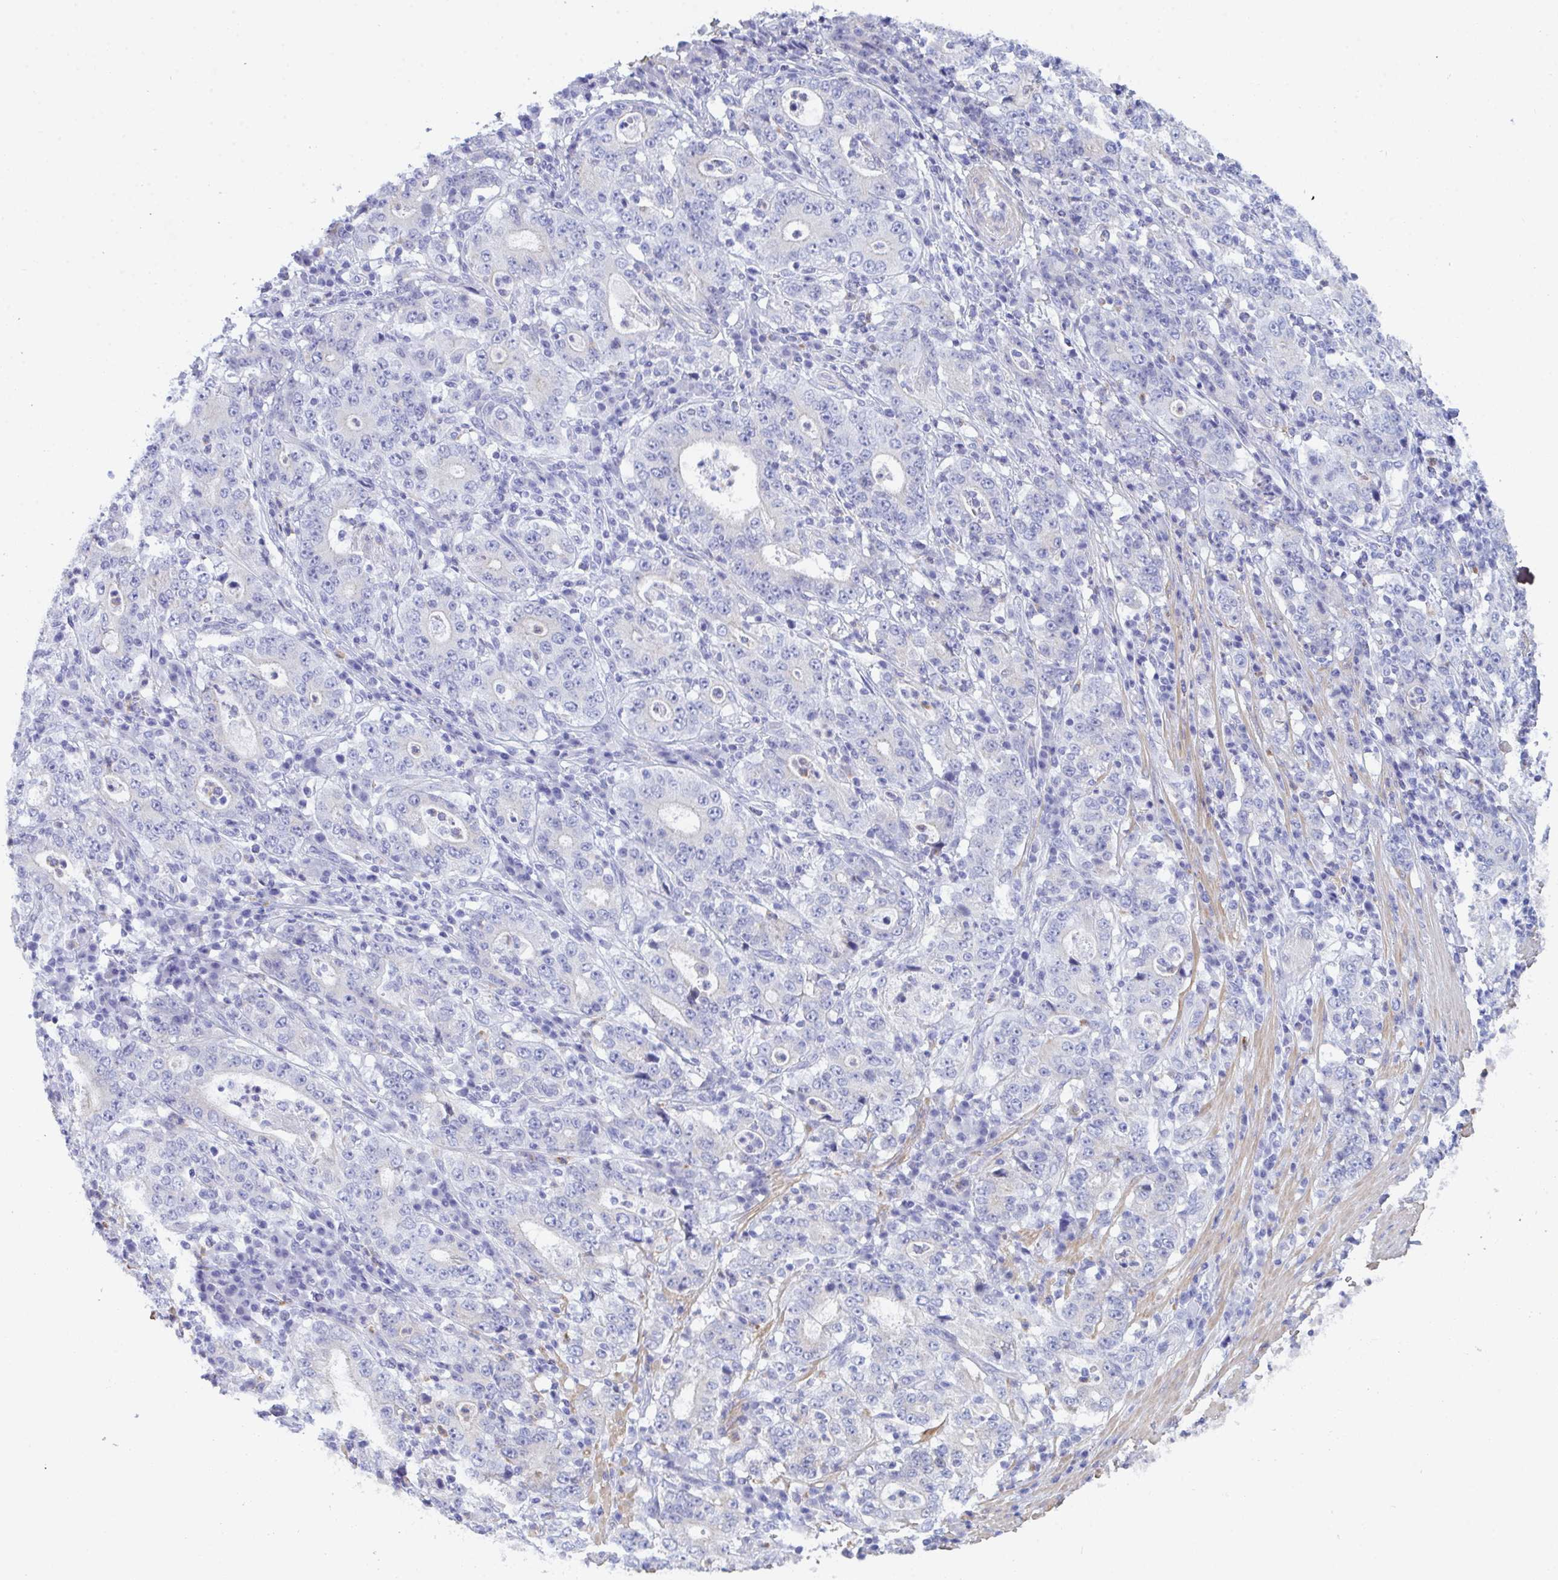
{"staining": {"intensity": "negative", "quantity": "none", "location": "none"}, "tissue": "stomach cancer", "cell_type": "Tumor cells", "image_type": "cancer", "snomed": [{"axis": "morphology", "description": "Normal tissue, NOS"}, {"axis": "morphology", "description": "Adenocarcinoma, NOS"}, {"axis": "topography", "description": "Stomach, upper"}, {"axis": "topography", "description": "Stomach"}], "caption": "Tumor cells are negative for protein expression in human stomach cancer (adenocarcinoma). The staining is performed using DAB (3,3'-diaminobenzidine) brown chromogen with nuclei counter-stained in using hematoxylin.", "gene": "CEP170B", "patient": {"sex": "male", "age": 59}}